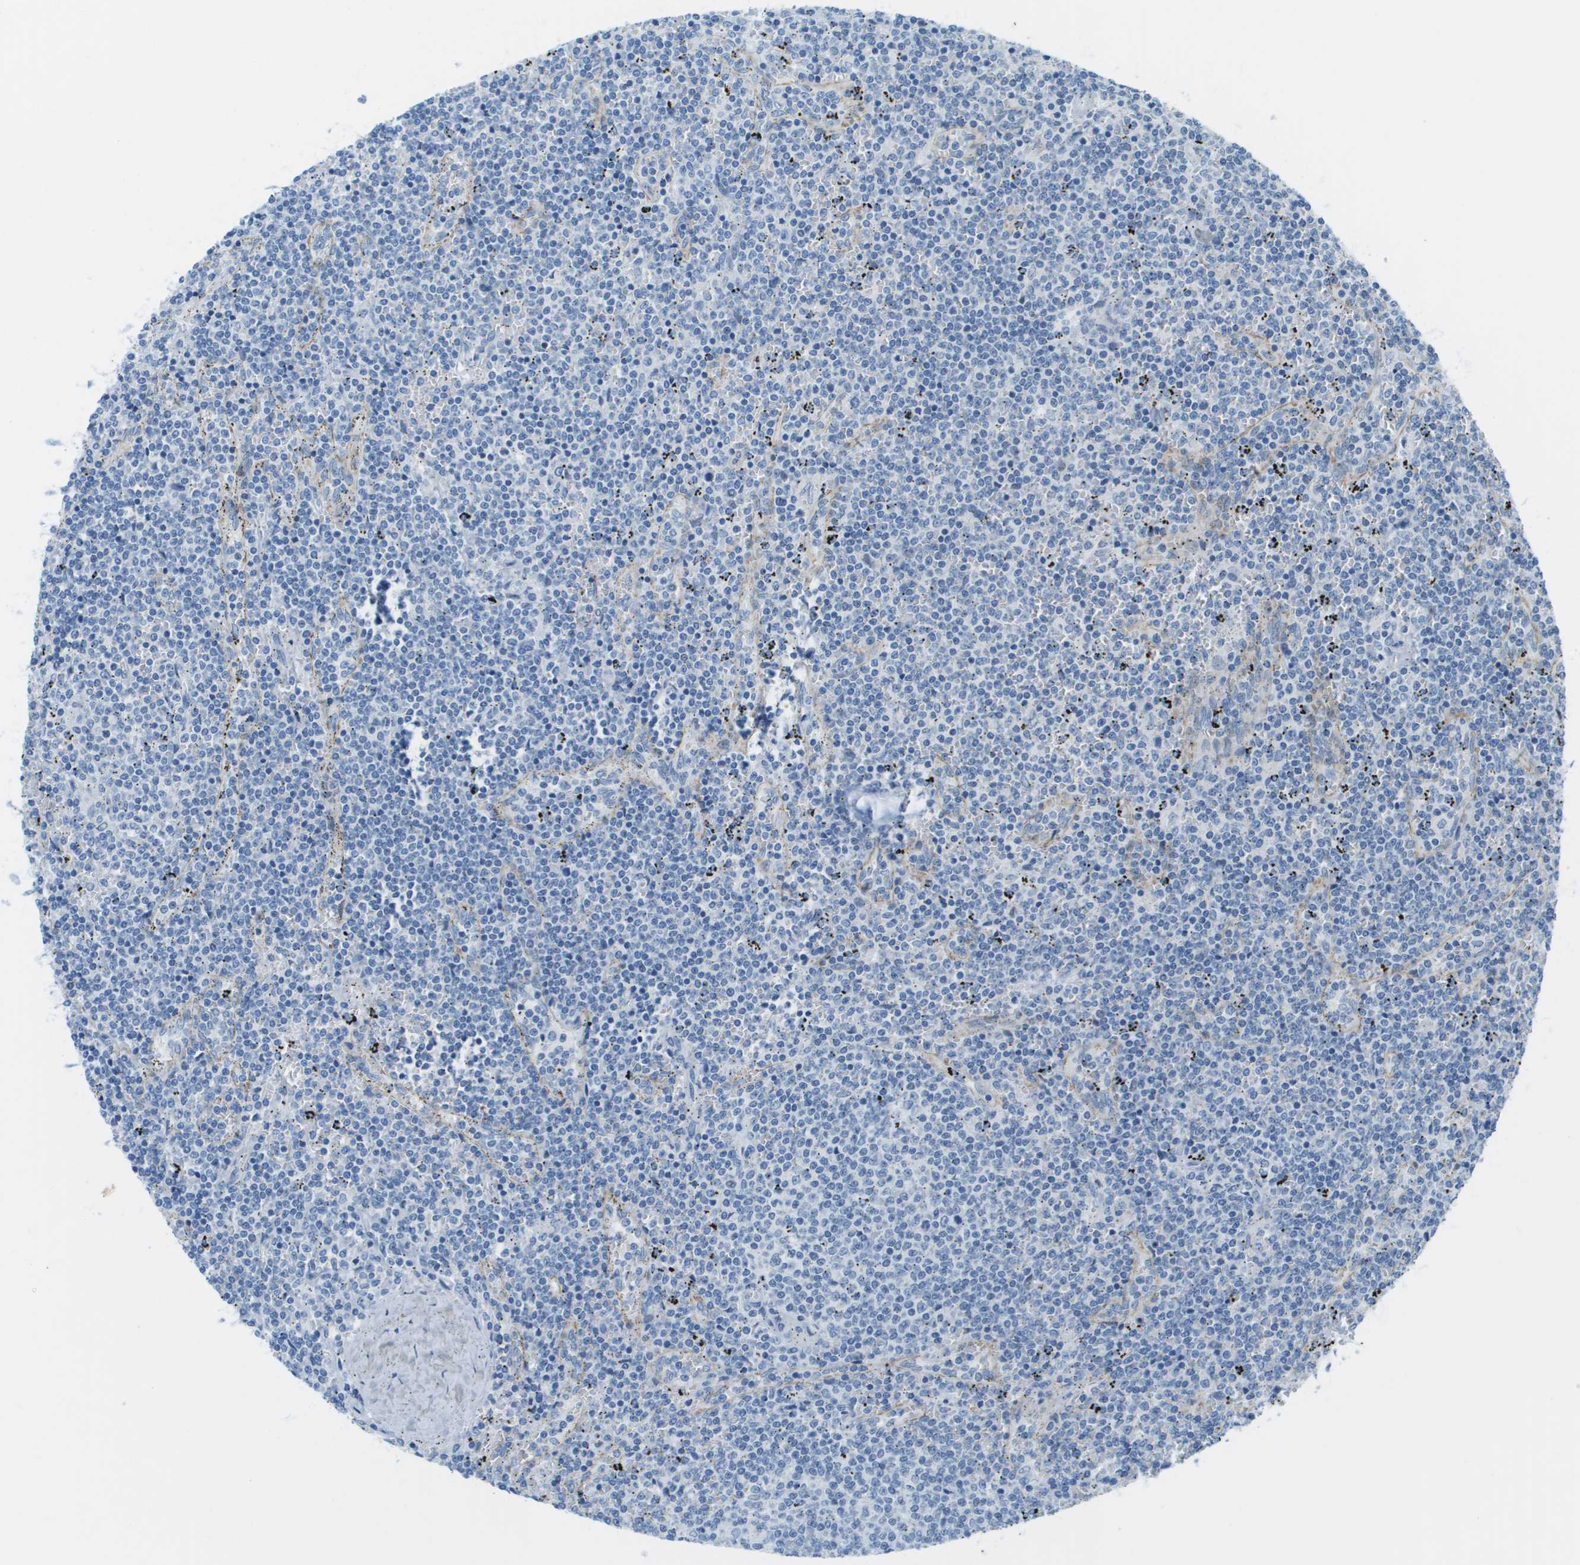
{"staining": {"intensity": "negative", "quantity": "none", "location": "none"}, "tissue": "lymphoma", "cell_type": "Tumor cells", "image_type": "cancer", "snomed": [{"axis": "morphology", "description": "Malignant lymphoma, non-Hodgkin's type, Low grade"}, {"axis": "topography", "description": "Spleen"}], "caption": "A micrograph of lymphoma stained for a protein demonstrates no brown staining in tumor cells.", "gene": "CDHR2", "patient": {"sex": "female", "age": 50}}